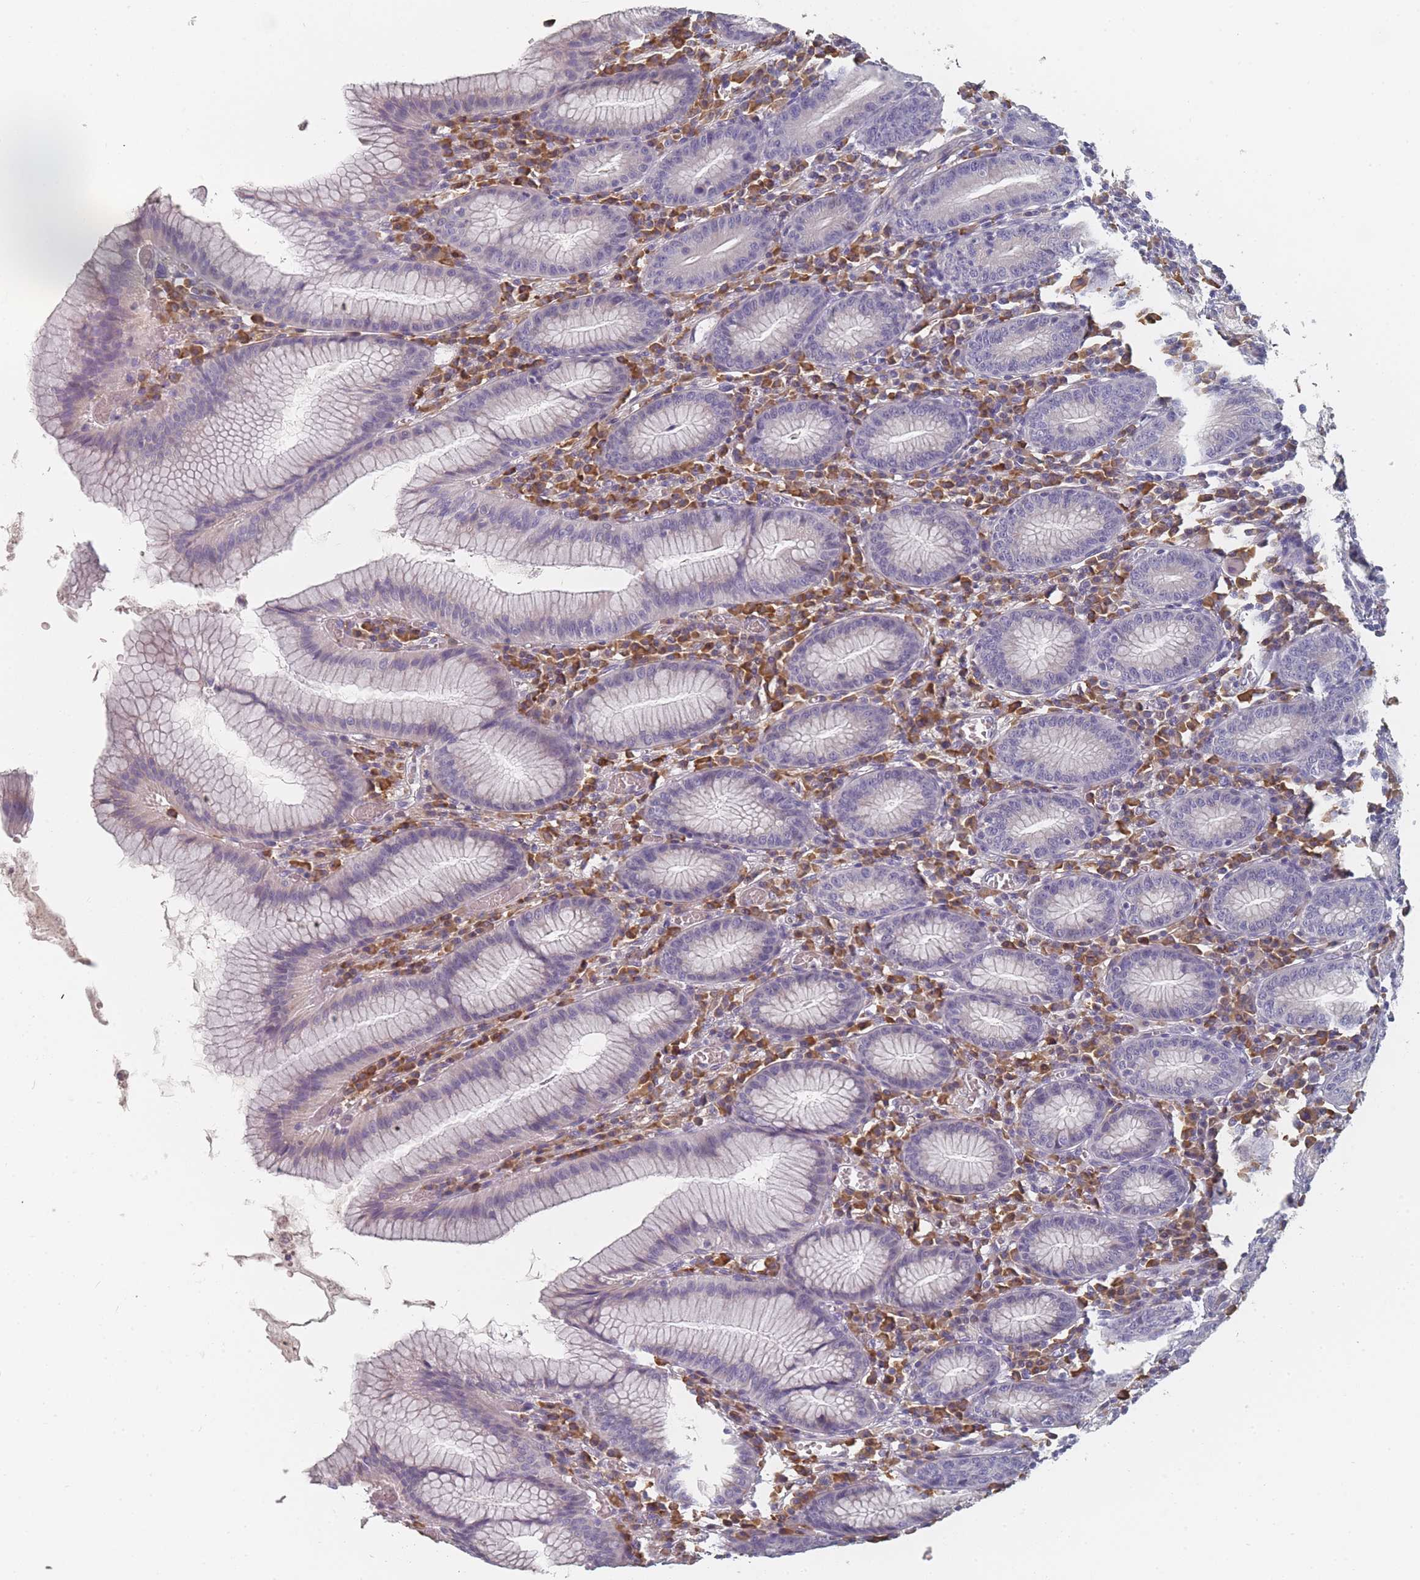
{"staining": {"intensity": "negative", "quantity": "none", "location": "none"}, "tissue": "stomach", "cell_type": "Glandular cells", "image_type": "normal", "snomed": [{"axis": "morphology", "description": "Normal tissue, NOS"}, {"axis": "topography", "description": "Stomach"}], "caption": "Stomach was stained to show a protein in brown. There is no significant expression in glandular cells. (Brightfield microscopy of DAB immunohistochemistry (IHC) at high magnification).", "gene": "SLC35E4", "patient": {"sex": "male", "age": 55}}